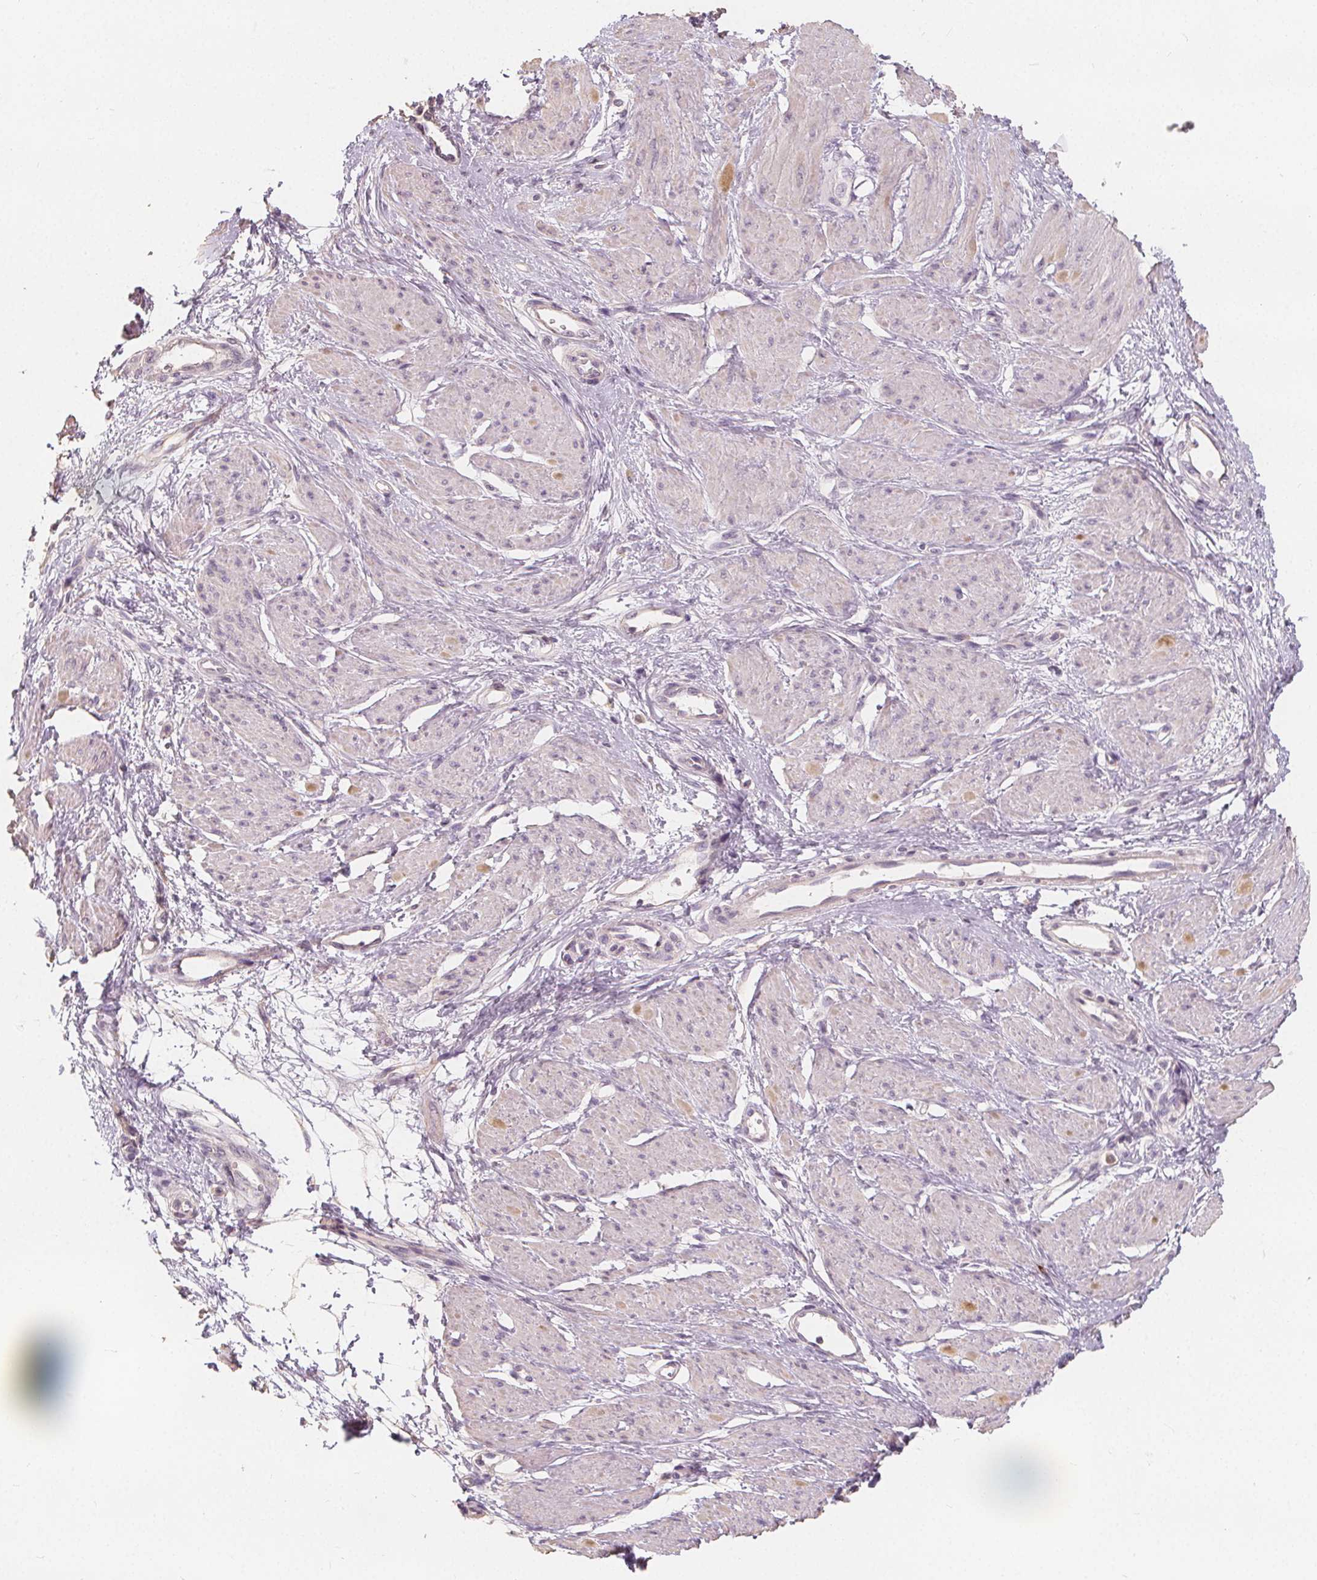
{"staining": {"intensity": "negative", "quantity": "none", "location": "none"}, "tissue": "smooth muscle", "cell_type": "Smooth muscle cells", "image_type": "normal", "snomed": [{"axis": "morphology", "description": "Normal tissue, NOS"}, {"axis": "topography", "description": "Smooth muscle"}, {"axis": "topography", "description": "Uterus"}], "caption": "An image of human smooth muscle is negative for staining in smooth muscle cells. The staining was performed using DAB (3,3'-diaminobenzidine) to visualize the protein expression in brown, while the nuclei were stained in blue with hematoxylin (Magnification: 20x).", "gene": "DRC3", "patient": {"sex": "female", "age": 39}}